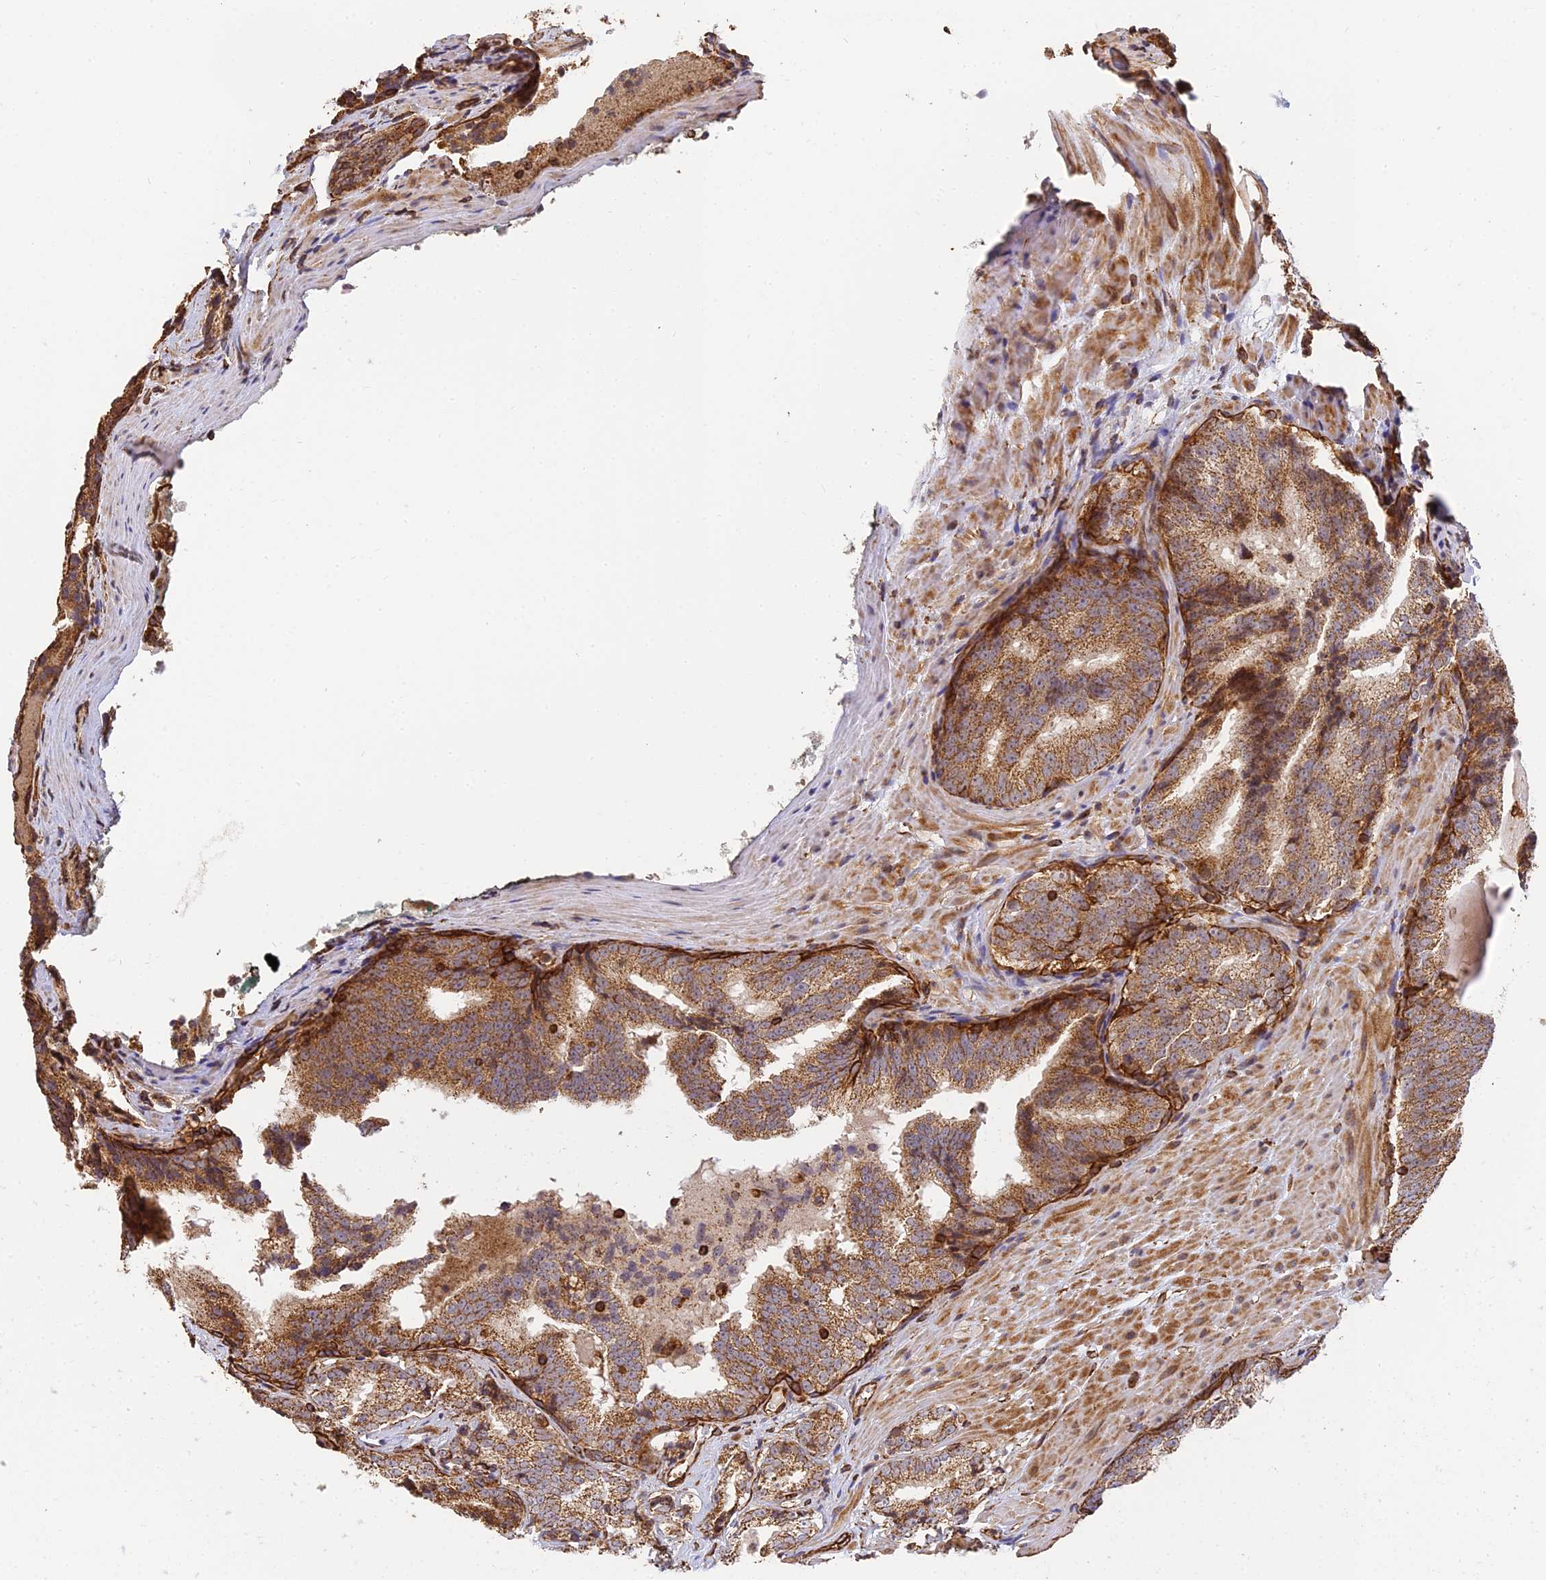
{"staining": {"intensity": "moderate", "quantity": ">75%", "location": "cytoplasmic/membranous"}, "tissue": "prostate cancer", "cell_type": "Tumor cells", "image_type": "cancer", "snomed": [{"axis": "morphology", "description": "Adenocarcinoma, High grade"}, {"axis": "topography", "description": "Prostate"}], "caption": "This is a photomicrograph of IHC staining of prostate adenocarcinoma (high-grade), which shows moderate staining in the cytoplasmic/membranous of tumor cells.", "gene": "DSTYK", "patient": {"sex": "male", "age": 66}}